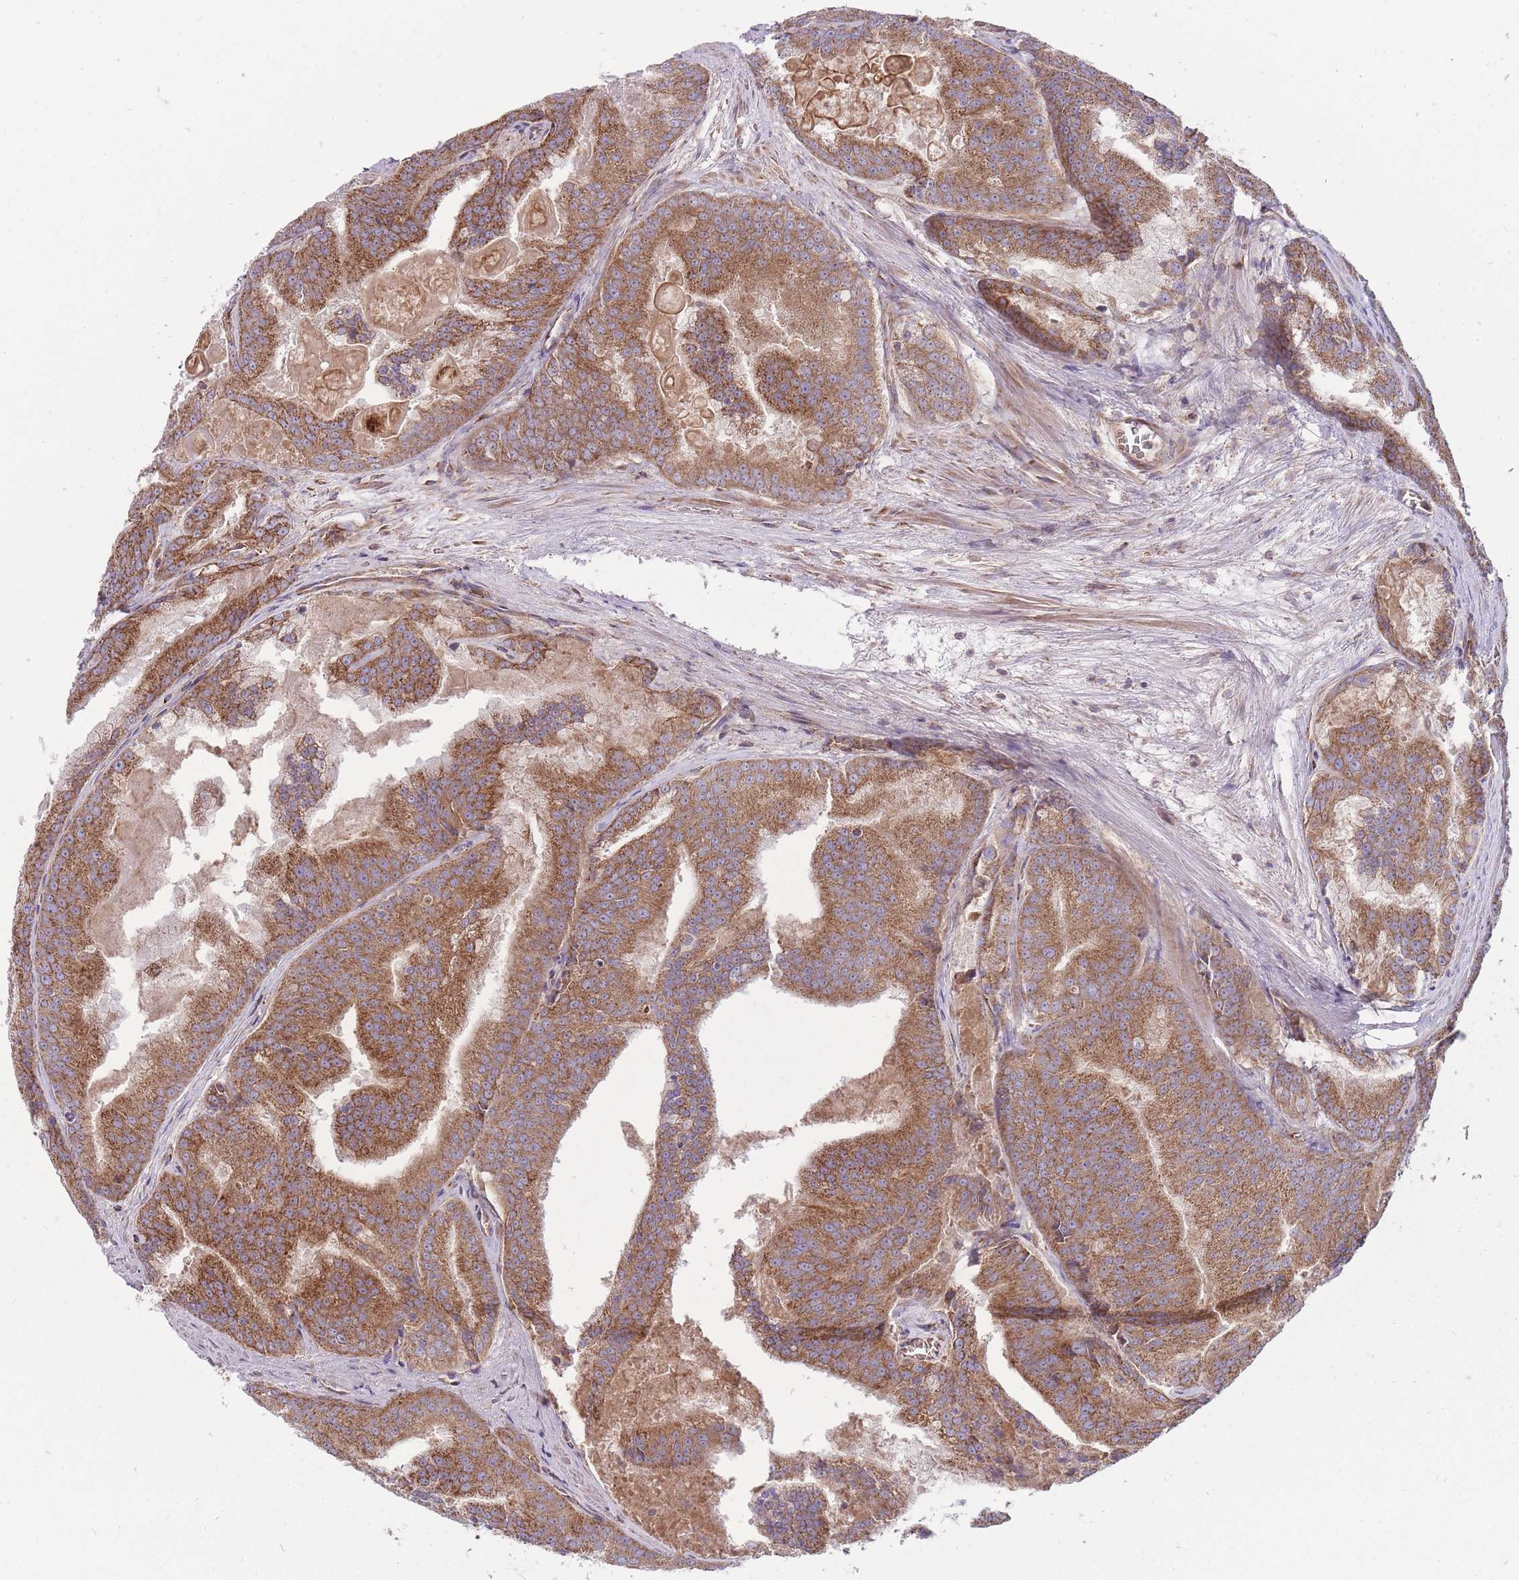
{"staining": {"intensity": "moderate", "quantity": ">75%", "location": "cytoplasmic/membranous"}, "tissue": "prostate cancer", "cell_type": "Tumor cells", "image_type": "cancer", "snomed": [{"axis": "morphology", "description": "Adenocarcinoma, High grade"}, {"axis": "topography", "description": "Prostate"}], "caption": "Immunohistochemical staining of prostate adenocarcinoma (high-grade) shows medium levels of moderate cytoplasmic/membranous positivity in about >75% of tumor cells. Nuclei are stained in blue.", "gene": "ANKRD10", "patient": {"sex": "male", "age": 61}}